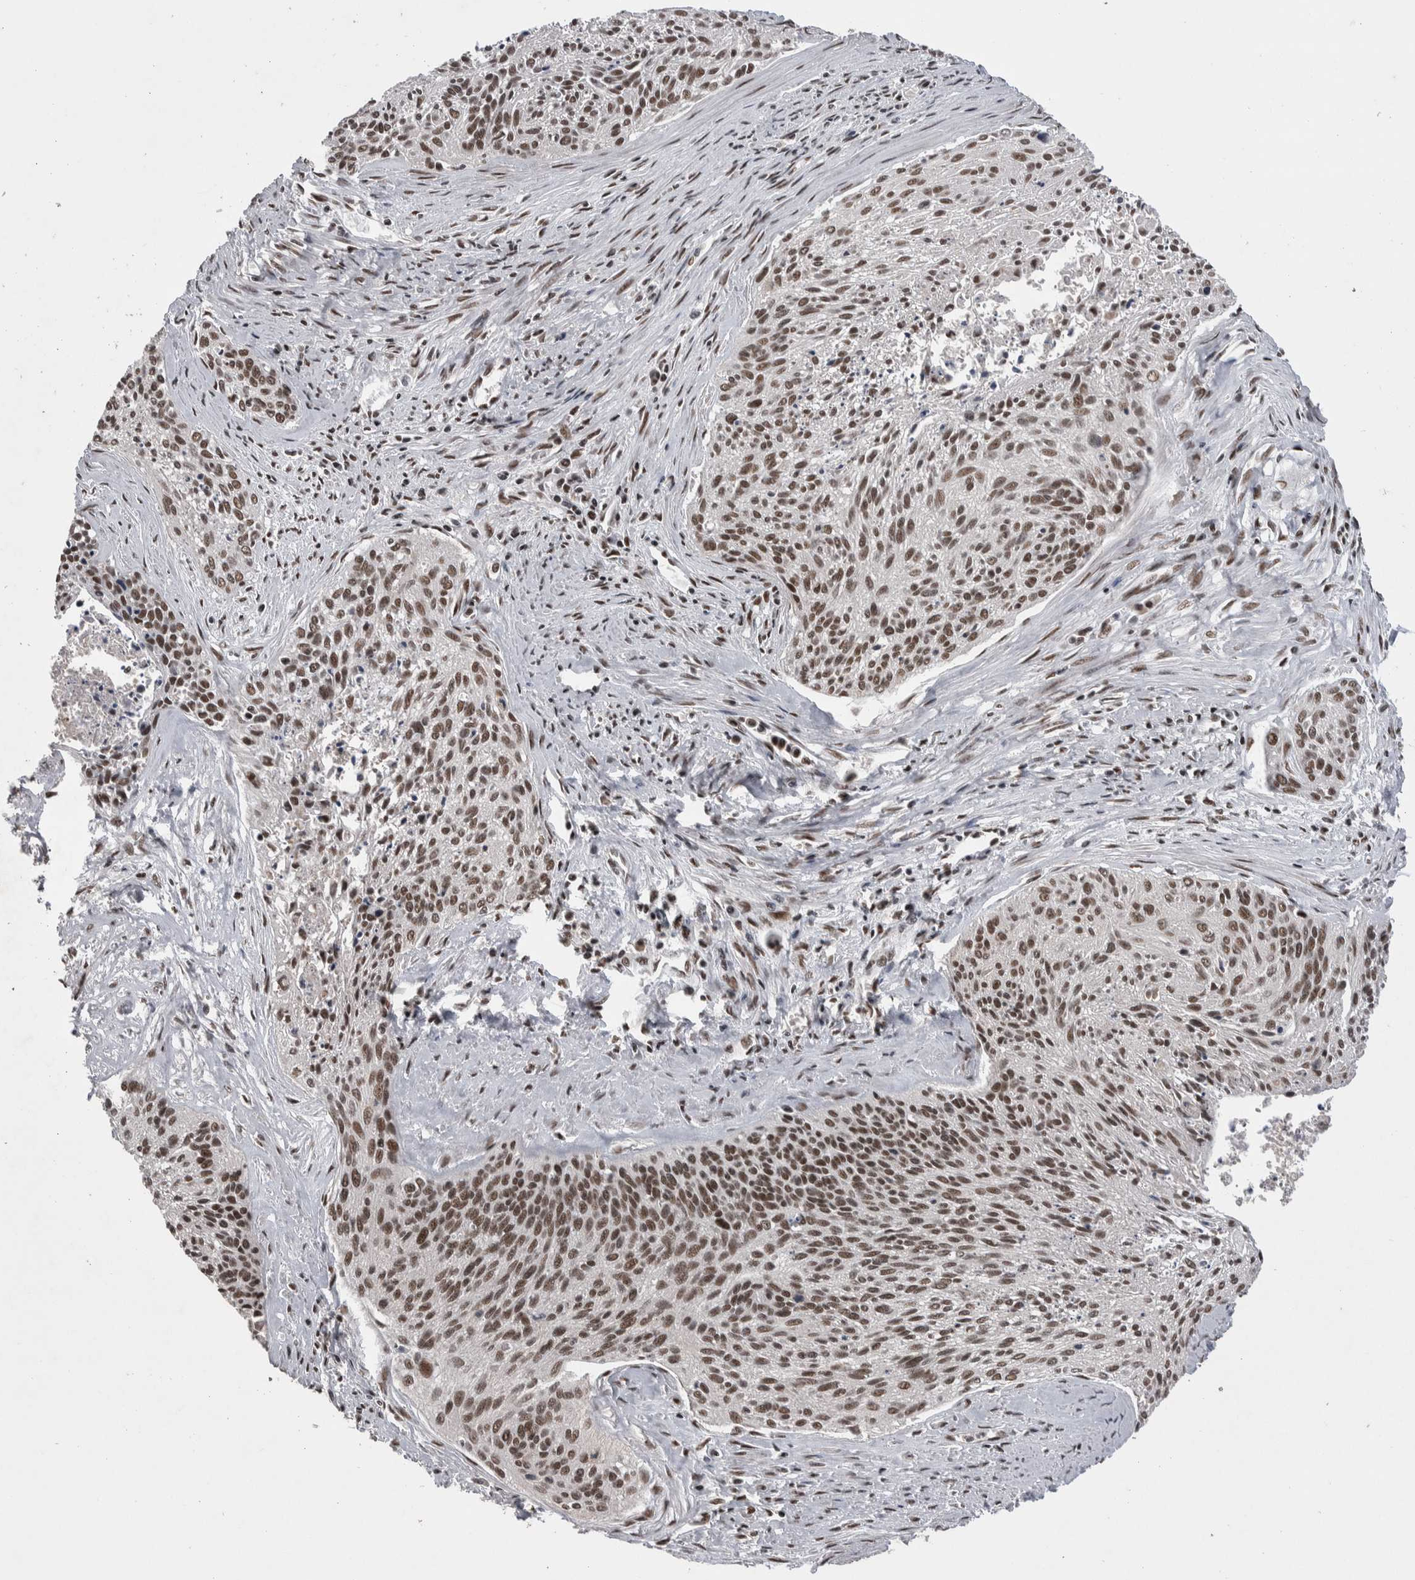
{"staining": {"intensity": "moderate", "quantity": ">75%", "location": "nuclear"}, "tissue": "cervical cancer", "cell_type": "Tumor cells", "image_type": "cancer", "snomed": [{"axis": "morphology", "description": "Squamous cell carcinoma, NOS"}, {"axis": "topography", "description": "Cervix"}], "caption": "About >75% of tumor cells in cervical cancer (squamous cell carcinoma) show moderate nuclear protein positivity as visualized by brown immunohistochemical staining.", "gene": "DMTF1", "patient": {"sex": "female", "age": 55}}